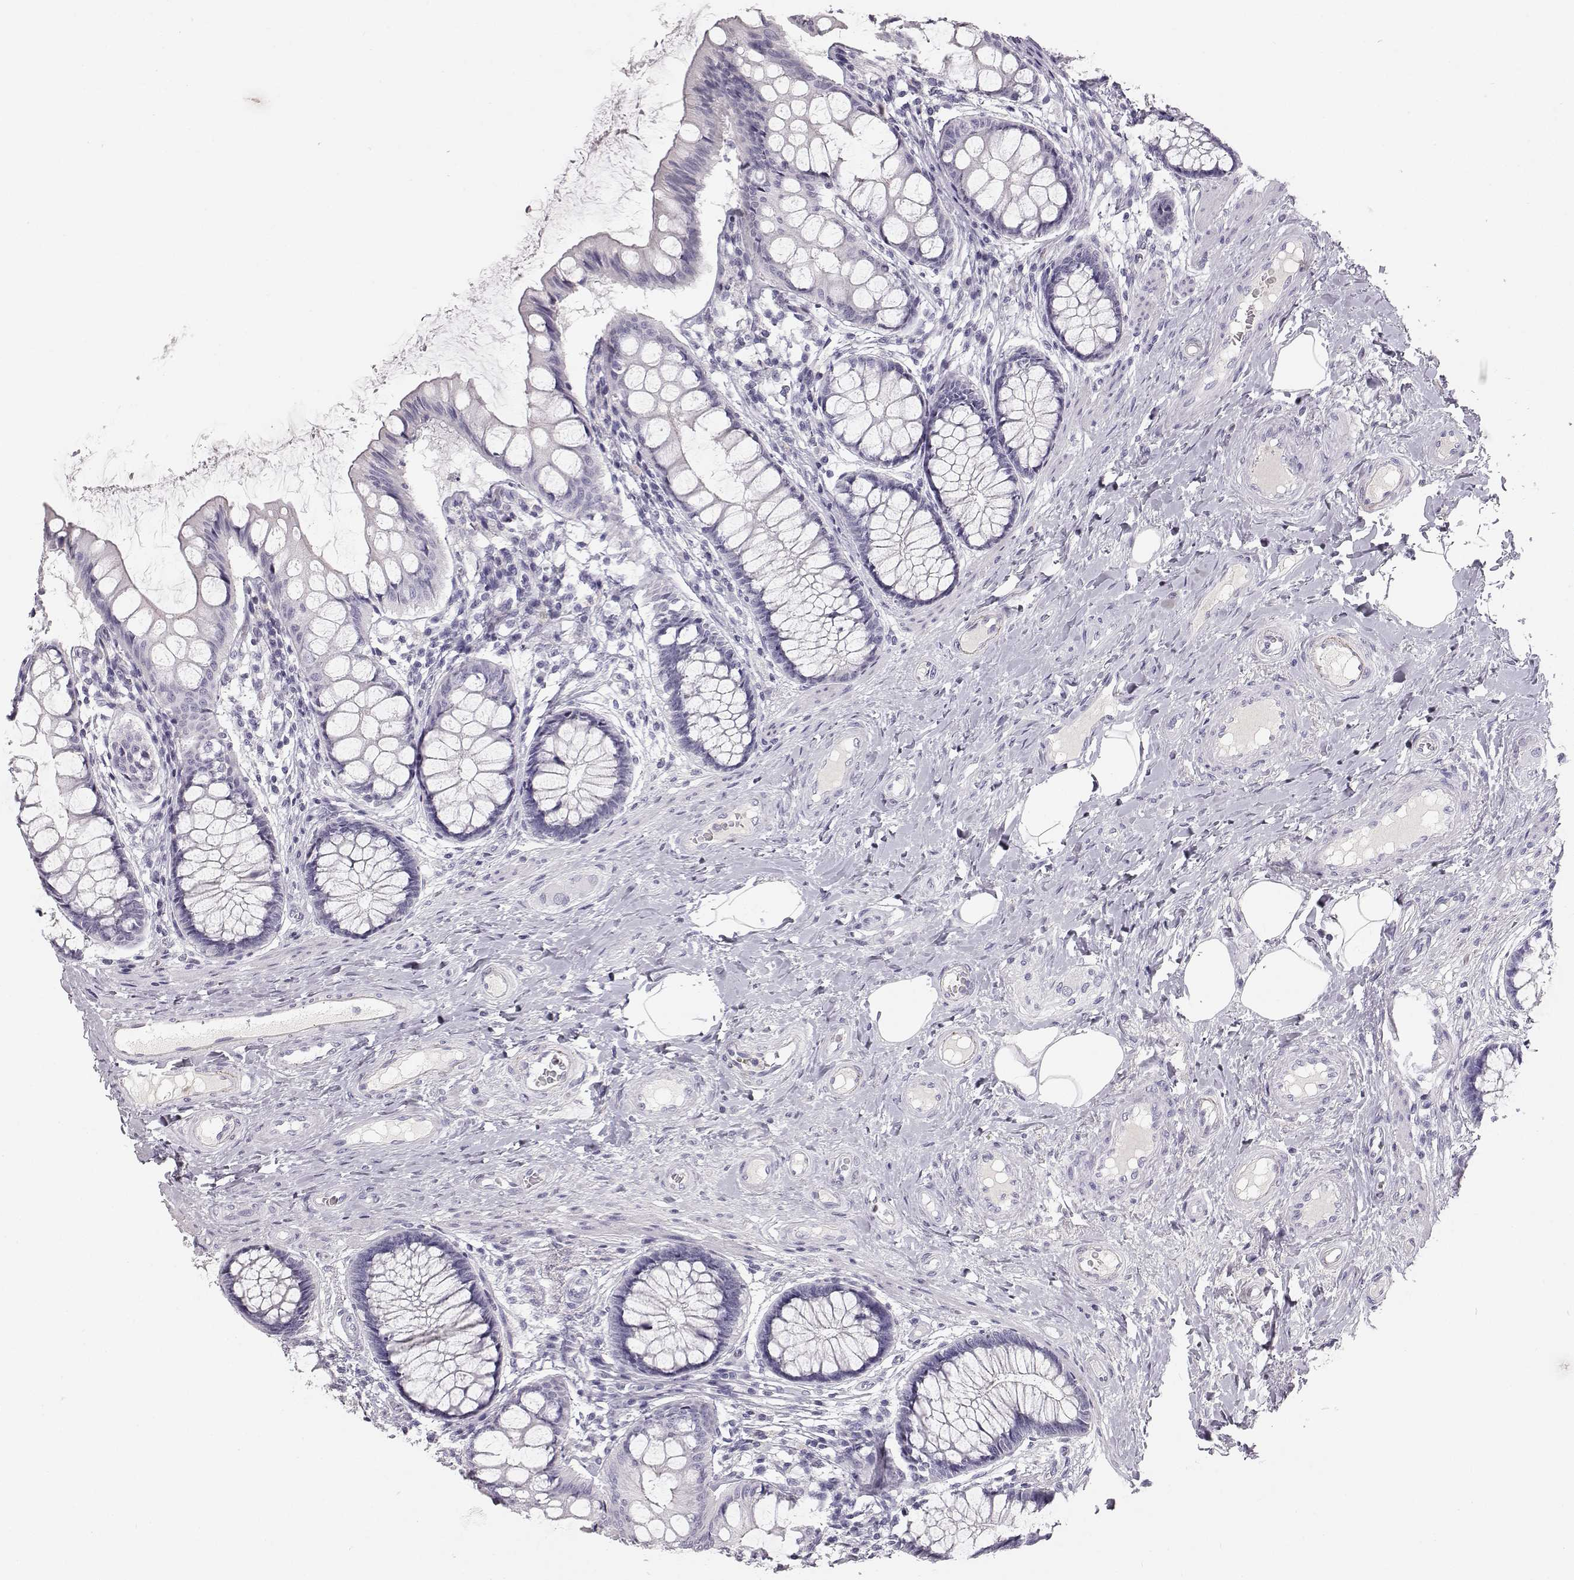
{"staining": {"intensity": "negative", "quantity": "none", "location": "none"}, "tissue": "colon", "cell_type": "Endothelial cells", "image_type": "normal", "snomed": [{"axis": "morphology", "description": "Normal tissue, NOS"}, {"axis": "topography", "description": "Colon"}], "caption": "Benign colon was stained to show a protein in brown. There is no significant staining in endothelial cells.", "gene": "KRTAP16", "patient": {"sex": "female", "age": 65}}